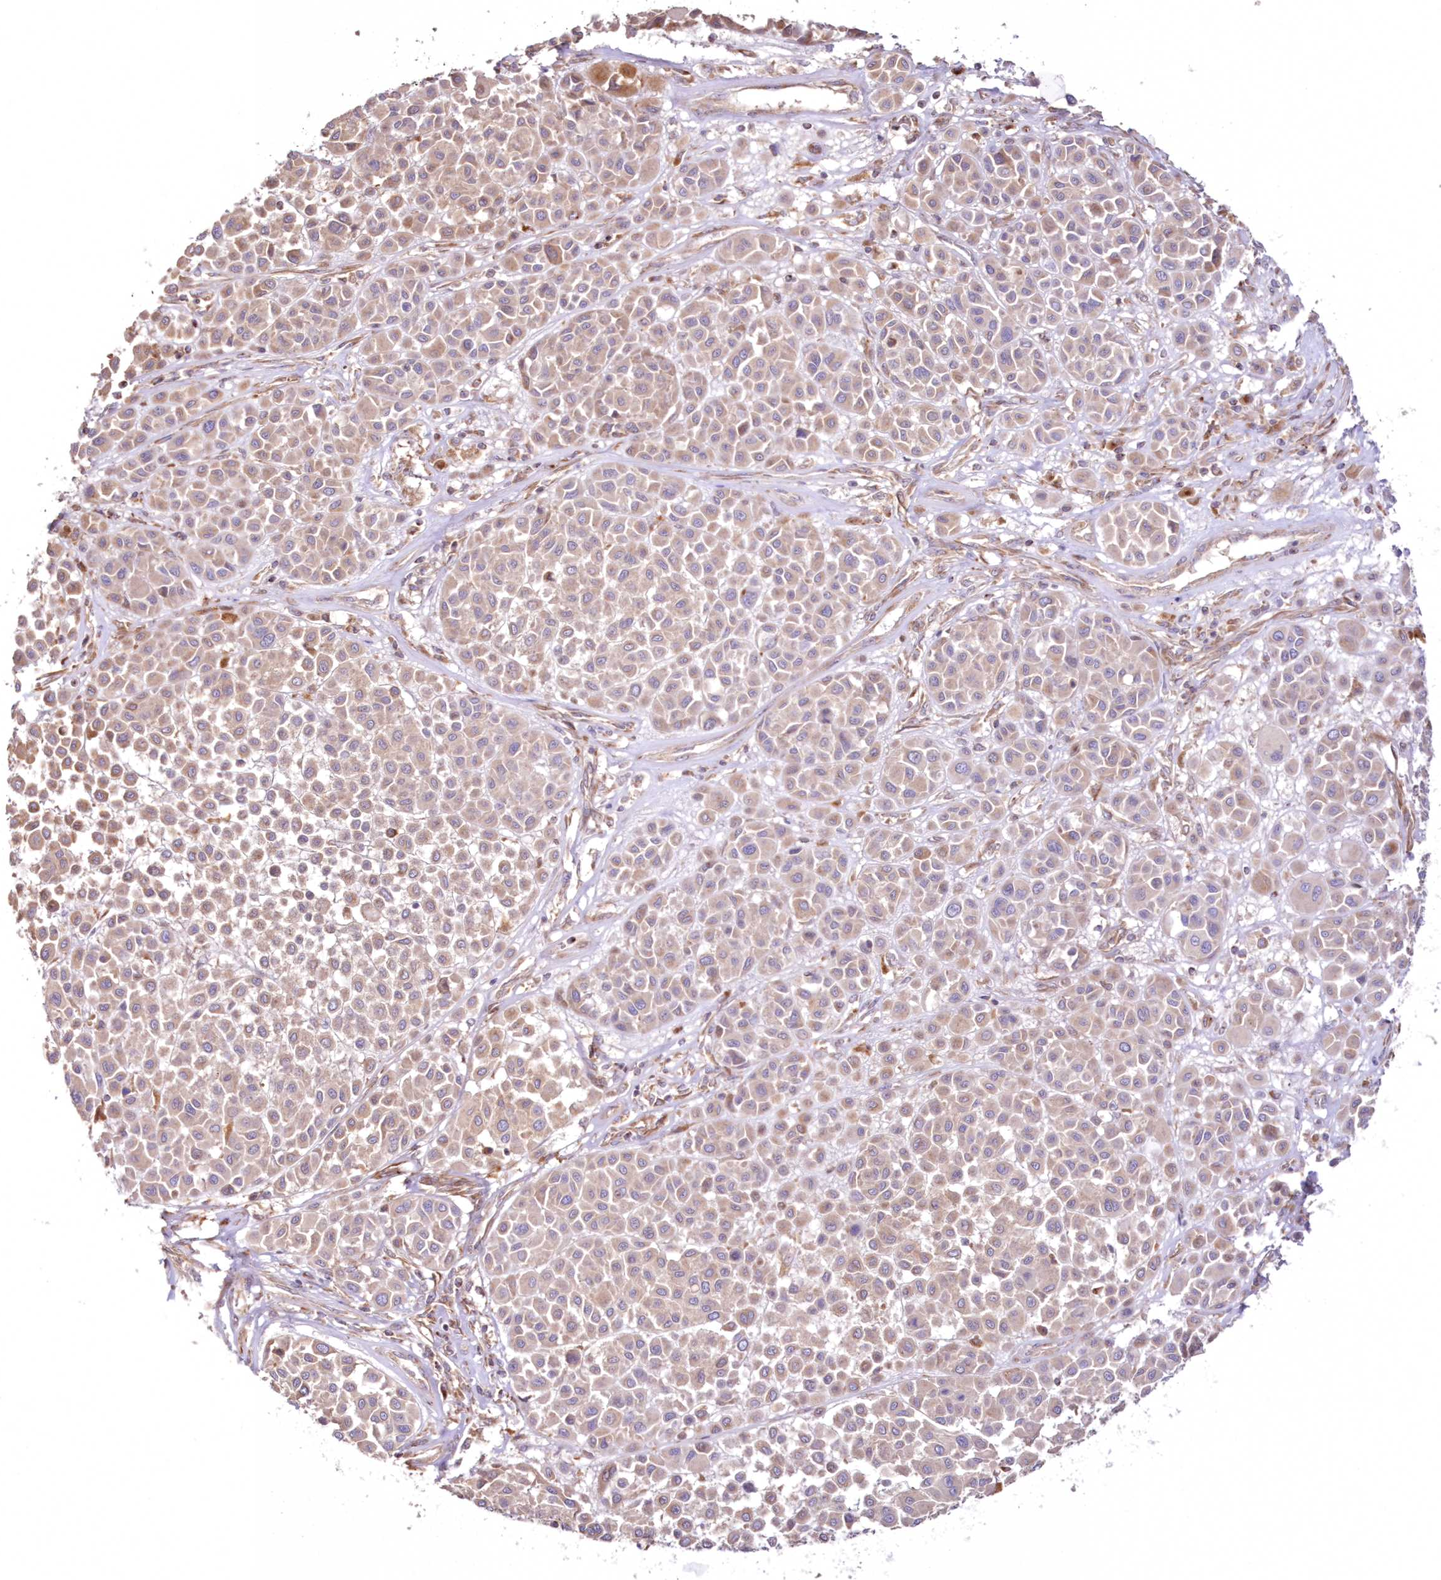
{"staining": {"intensity": "moderate", "quantity": ">75%", "location": "cytoplasmic/membranous"}, "tissue": "melanoma", "cell_type": "Tumor cells", "image_type": "cancer", "snomed": [{"axis": "morphology", "description": "Malignant melanoma, Metastatic site"}, {"axis": "topography", "description": "Soft tissue"}], "caption": "The immunohistochemical stain highlights moderate cytoplasmic/membranous staining in tumor cells of melanoma tissue. (Stains: DAB (3,3'-diaminobenzidine) in brown, nuclei in blue, Microscopy: brightfield microscopy at high magnification).", "gene": "DDO", "patient": {"sex": "male", "age": 41}}